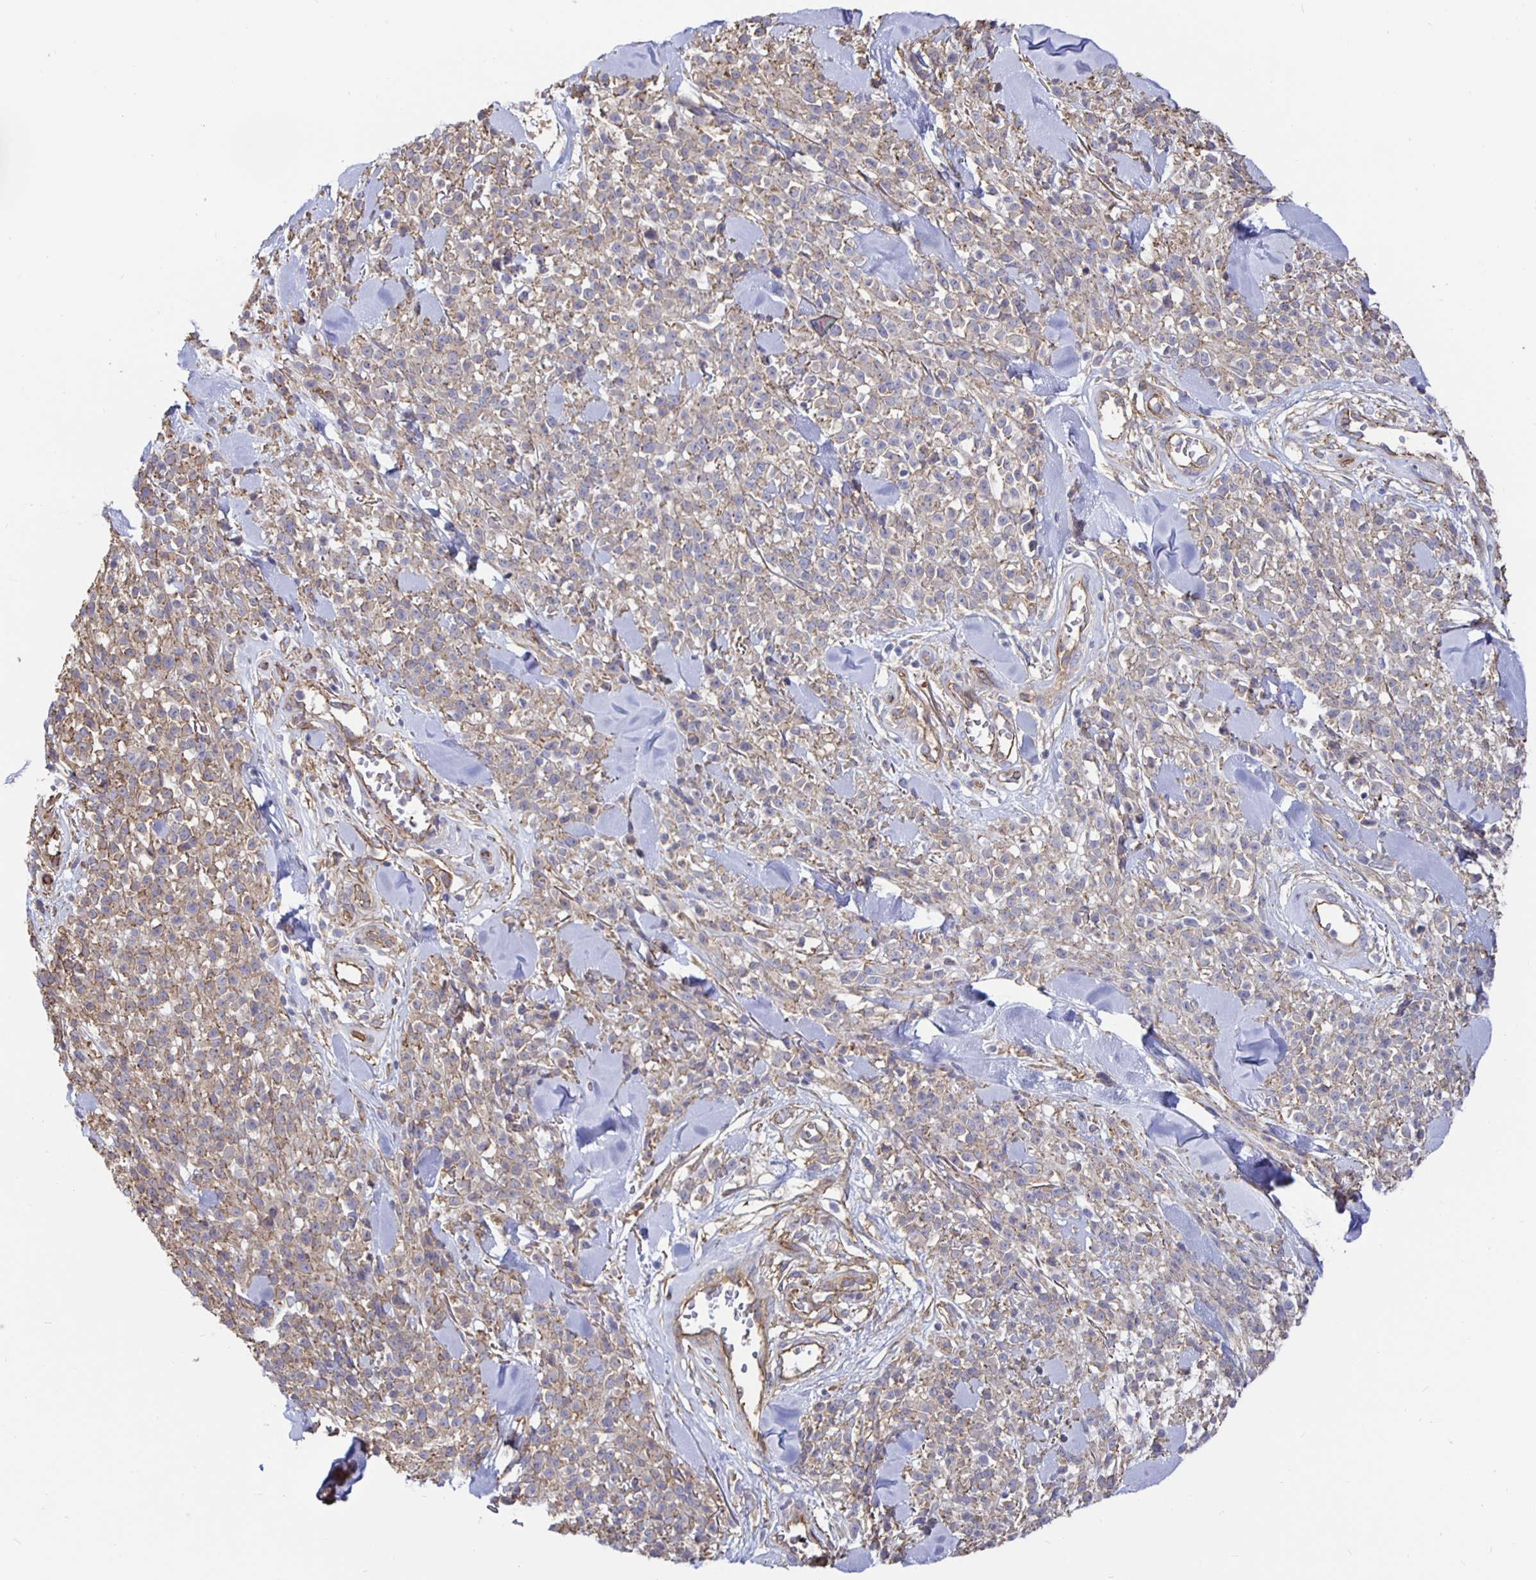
{"staining": {"intensity": "weak", "quantity": ">75%", "location": "cytoplasmic/membranous"}, "tissue": "melanoma", "cell_type": "Tumor cells", "image_type": "cancer", "snomed": [{"axis": "morphology", "description": "Malignant melanoma, NOS"}, {"axis": "topography", "description": "Skin"}, {"axis": "topography", "description": "Skin of trunk"}], "caption": "Malignant melanoma stained with DAB (3,3'-diaminobenzidine) immunohistochemistry (IHC) reveals low levels of weak cytoplasmic/membranous expression in approximately >75% of tumor cells.", "gene": "ARHGEF39", "patient": {"sex": "male", "age": 74}}